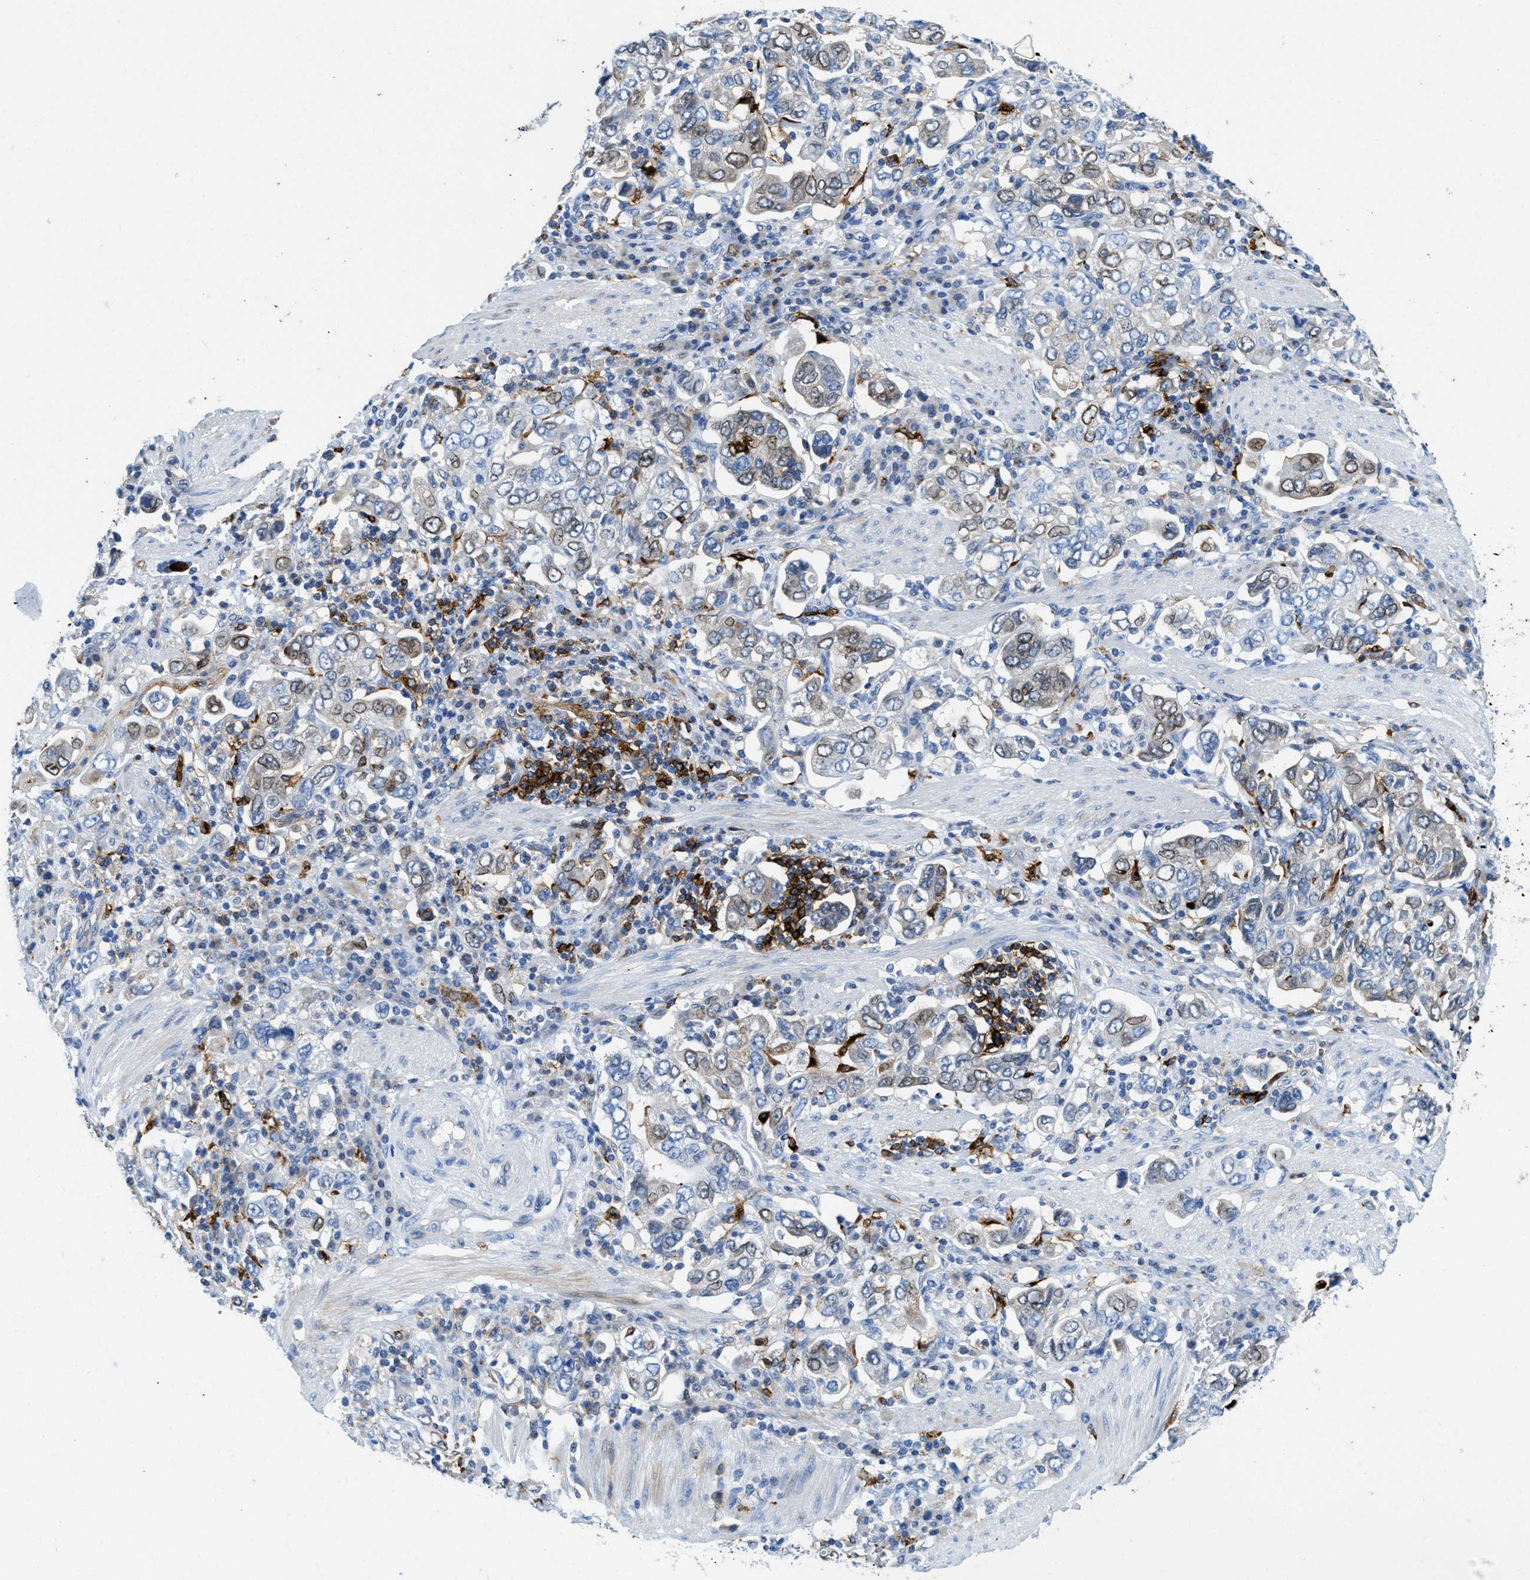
{"staining": {"intensity": "weak", "quantity": "25%-75%", "location": "cytoplasmic/membranous,nuclear"}, "tissue": "stomach cancer", "cell_type": "Tumor cells", "image_type": "cancer", "snomed": [{"axis": "morphology", "description": "Adenocarcinoma, NOS"}, {"axis": "topography", "description": "Stomach, upper"}], "caption": "A histopathology image showing weak cytoplasmic/membranous and nuclear staining in about 25%-75% of tumor cells in stomach adenocarcinoma, as visualized by brown immunohistochemical staining.", "gene": "CD226", "patient": {"sex": "male", "age": 62}}